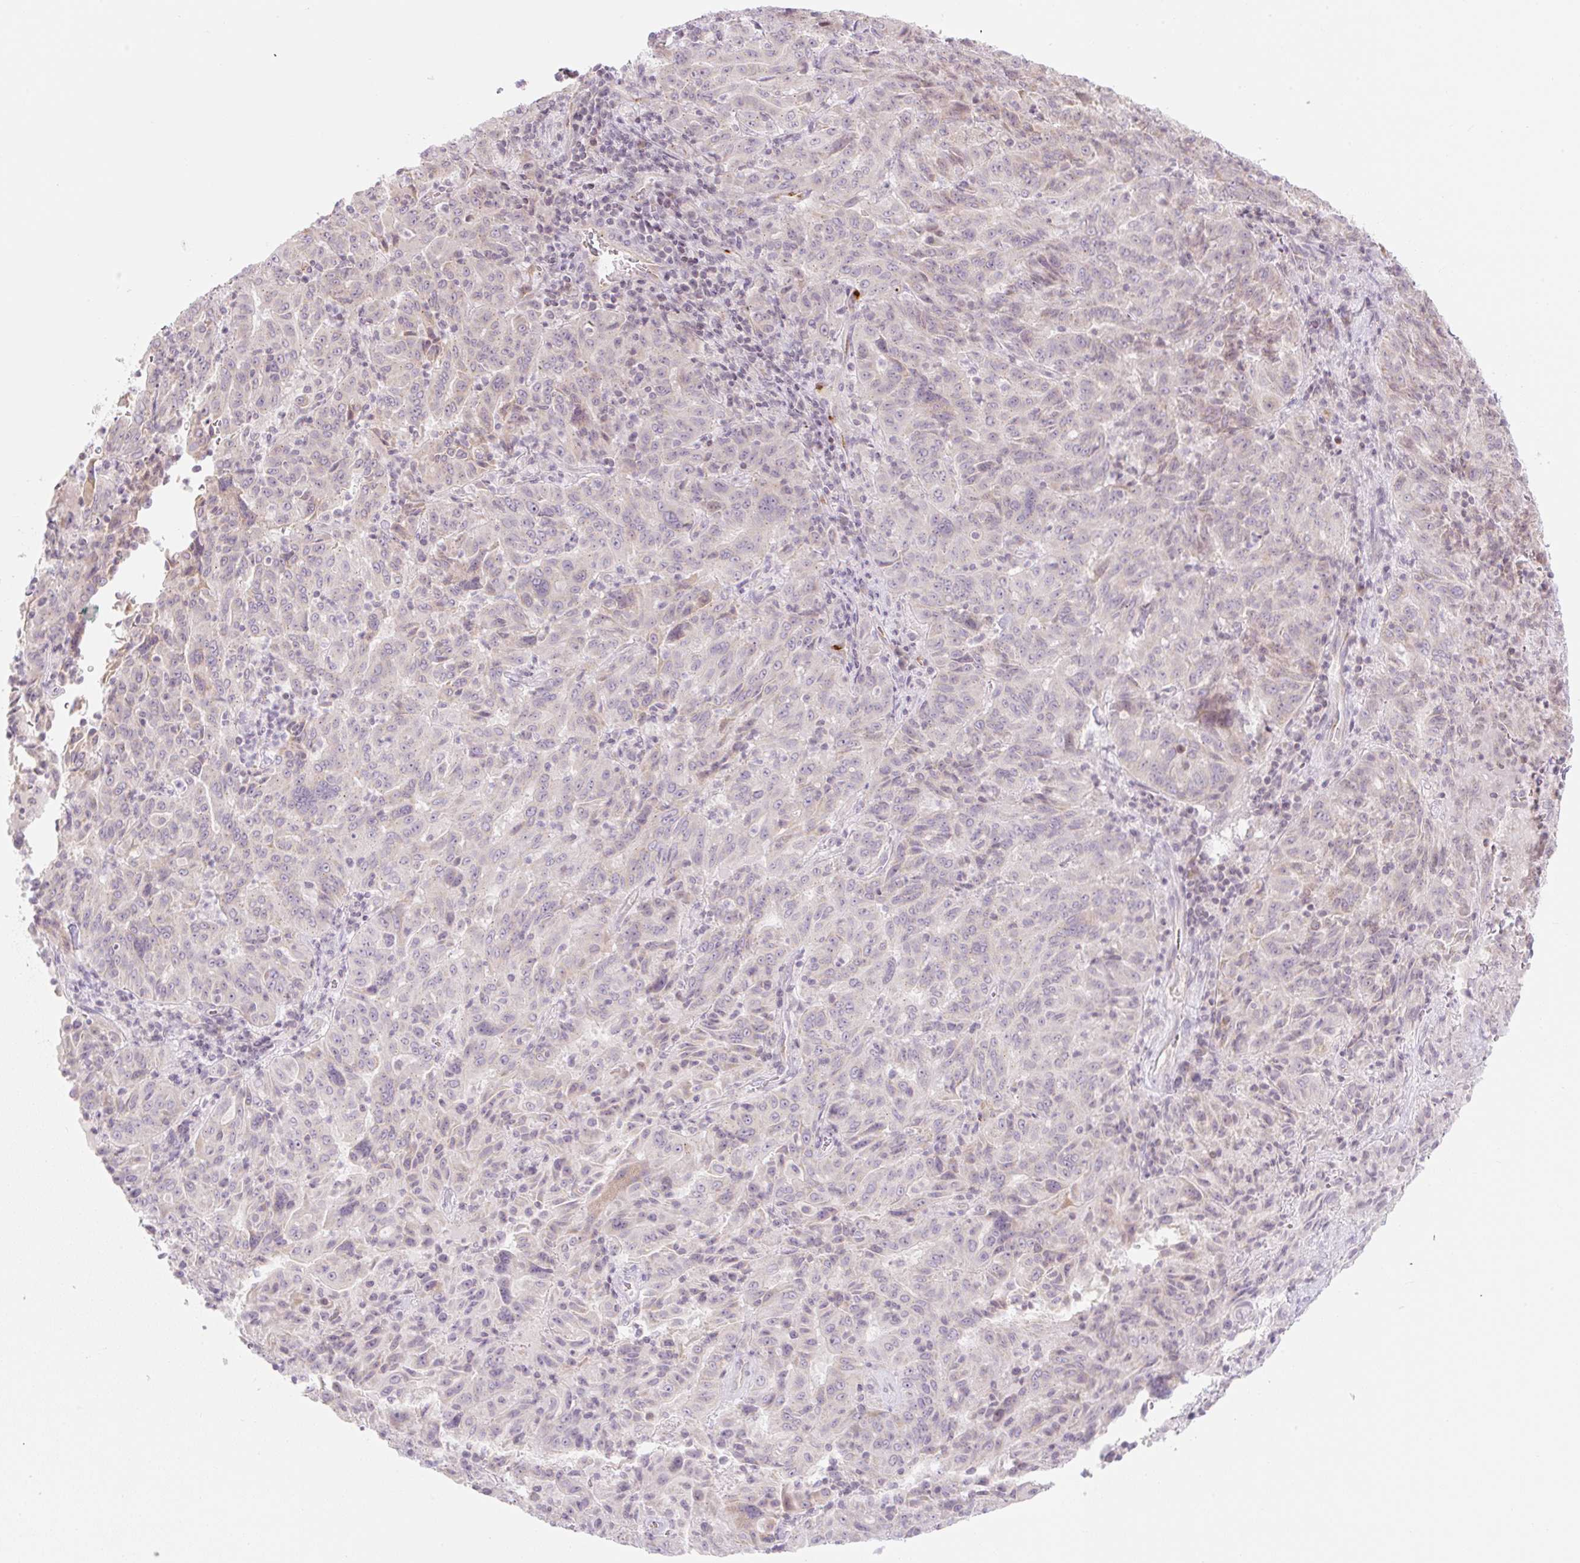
{"staining": {"intensity": "weak", "quantity": "<25%", "location": "cytoplasmic/membranous"}, "tissue": "pancreatic cancer", "cell_type": "Tumor cells", "image_type": "cancer", "snomed": [{"axis": "morphology", "description": "Adenocarcinoma, NOS"}, {"axis": "topography", "description": "Pancreas"}], "caption": "IHC micrograph of human pancreatic adenocarcinoma stained for a protein (brown), which exhibits no expression in tumor cells. (Brightfield microscopy of DAB immunohistochemistry at high magnification).", "gene": "CASKIN1", "patient": {"sex": "male", "age": 63}}